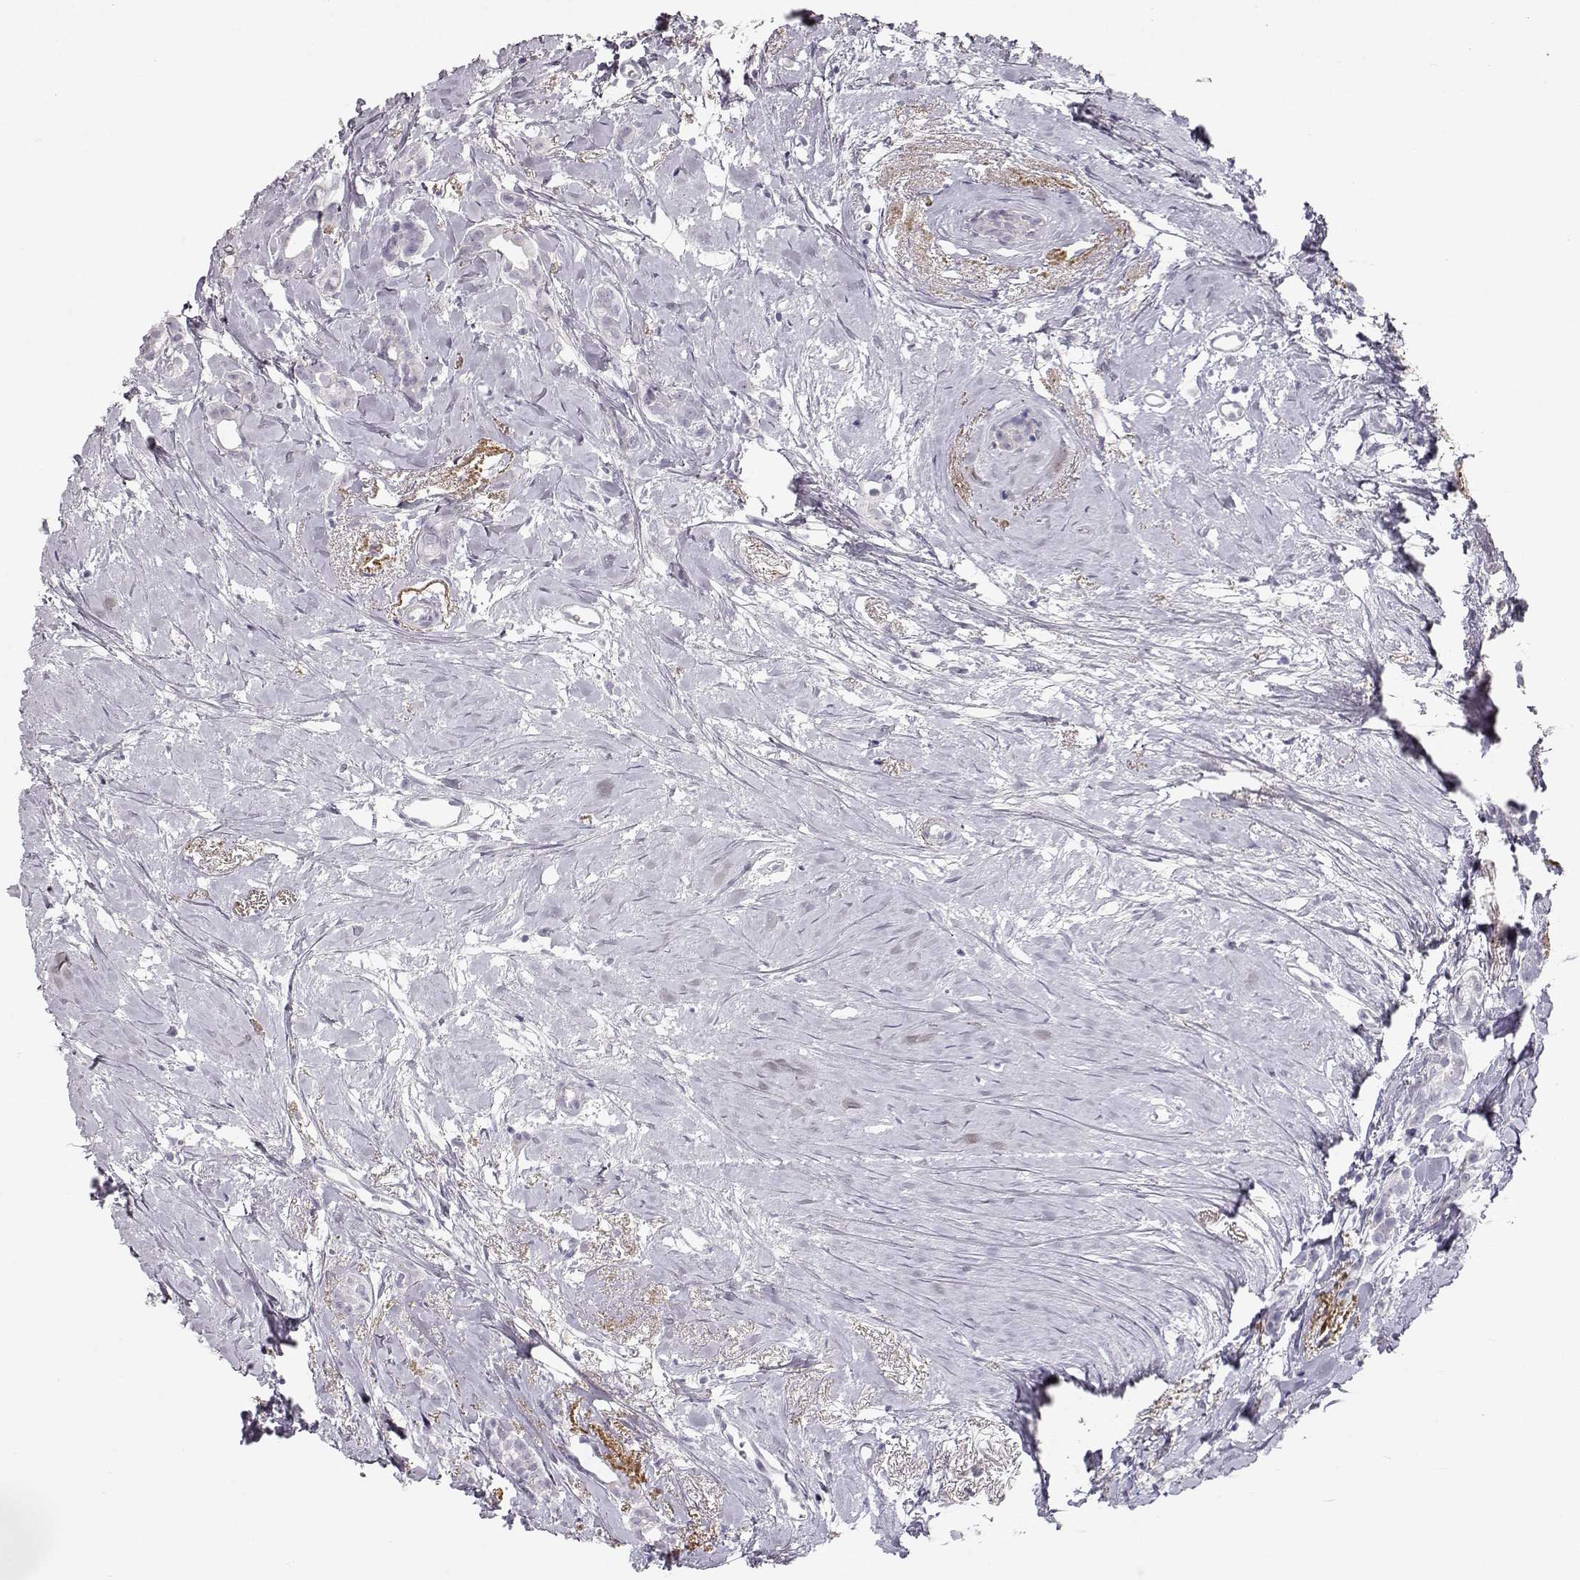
{"staining": {"intensity": "negative", "quantity": "none", "location": "none"}, "tissue": "breast cancer", "cell_type": "Tumor cells", "image_type": "cancer", "snomed": [{"axis": "morphology", "description": "Duct carcinoma"}, {"axis": "topography", "description": "Breast"}], "caption": "DAB immunohistochemical staining of human breast cancer (intraductal carcinoma) reveals no significant expression in tumor cells.", "gene": "KRTAP16-1", "patient": {"sex": "female", "age": 40}}